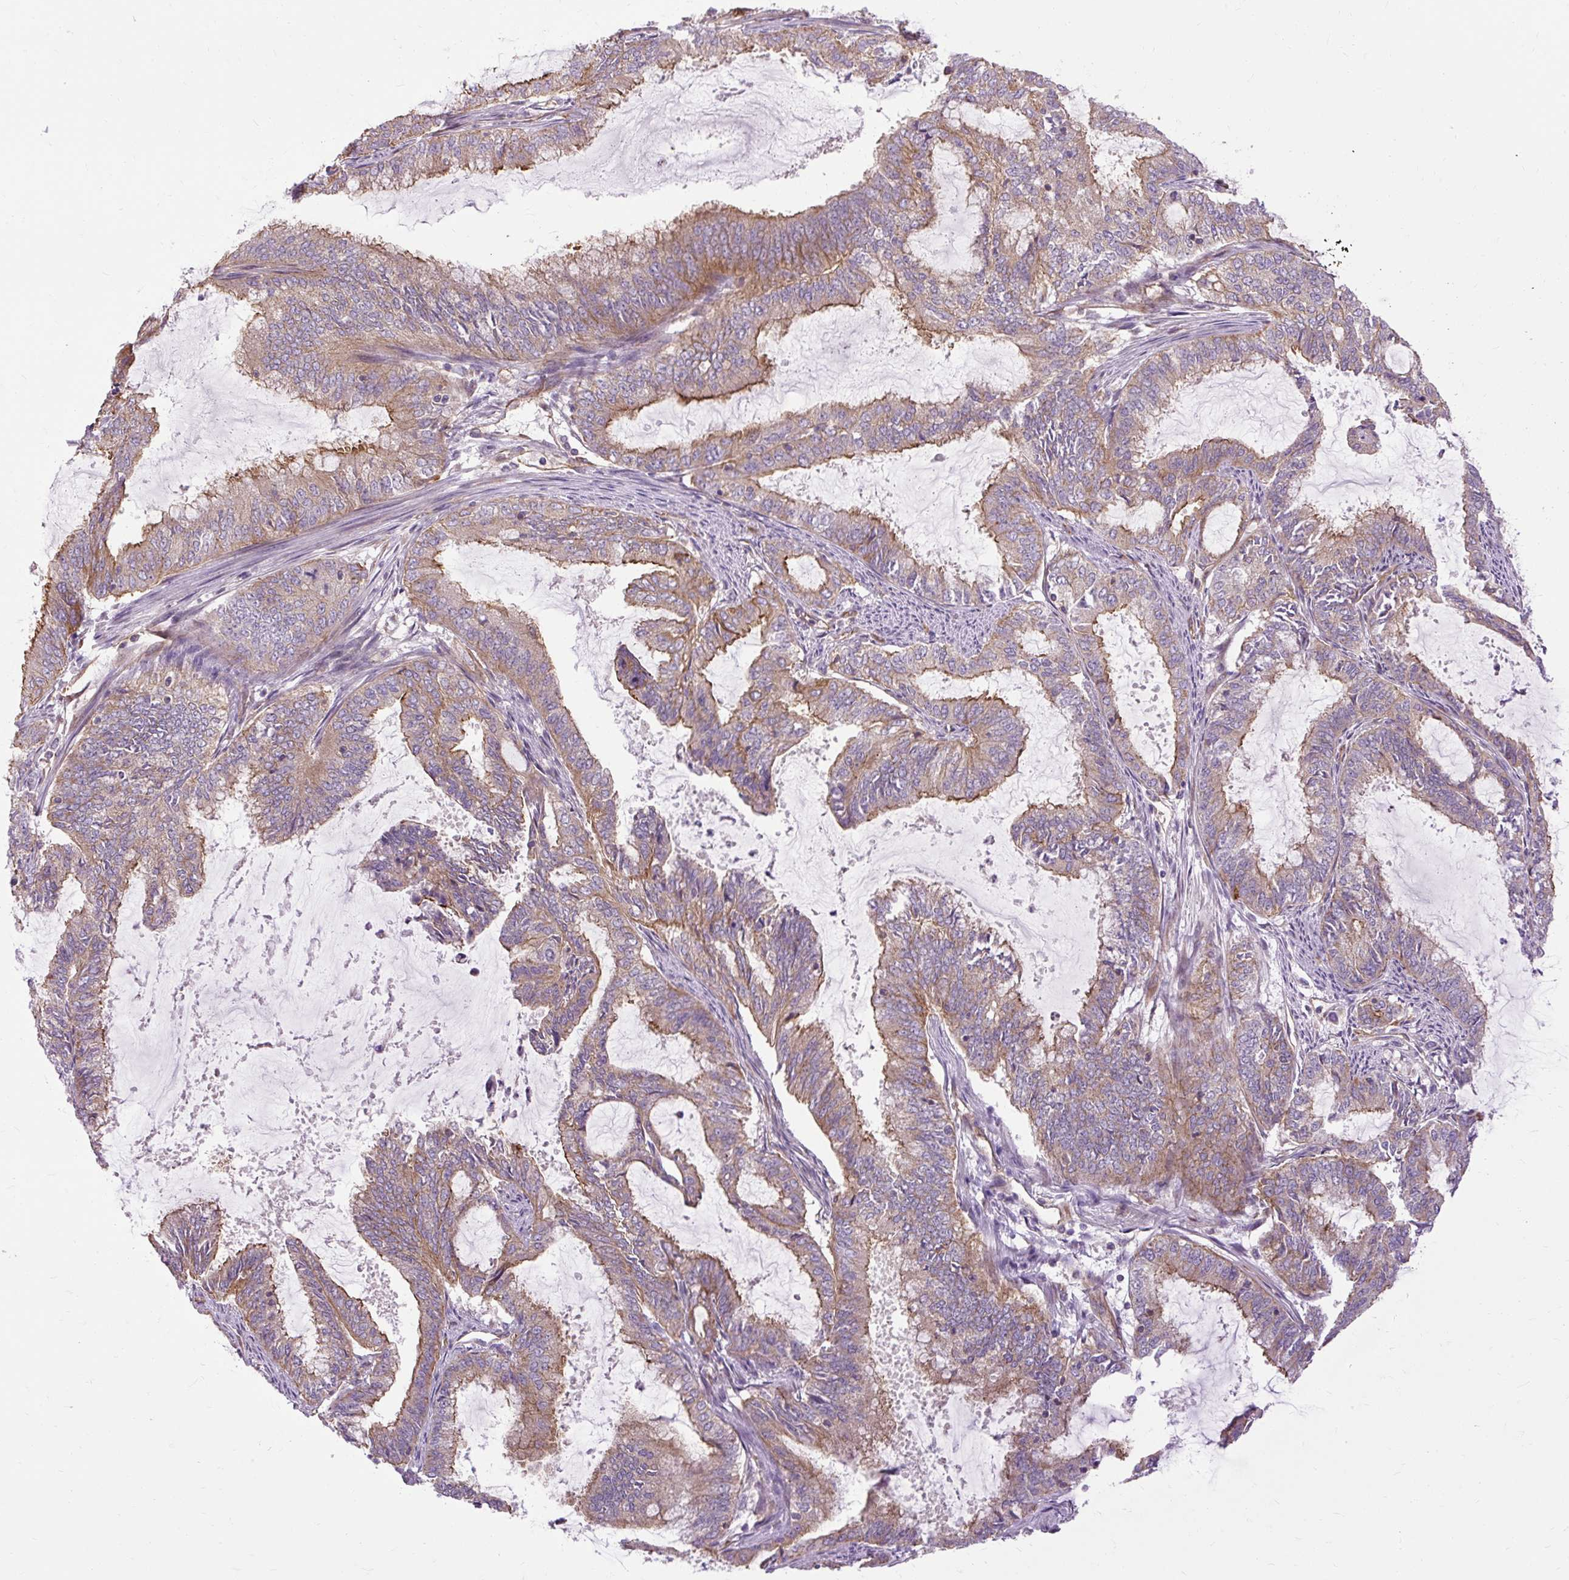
{"staining": {"intensity": "moderate", "quantity": "25%-75%", "location": "cytoplasmic/membranous"}, "tissue": "endometrial cancer", "cell_type": "Tumor cells", "image_type": "cancer", "snomed": [{"axis": "morphology", "description": "Adenocarcinoma, NOS"}, {"axis": "topography", "description": "Endometrium"}], "caption": "The micrograph exhibits immunohistochemical staining of endometrial adenocarcinoma. There is moderate cytoplasmic/membranous staining is present in about 25%-75% of tumor cells.", "gene": "CCDC93", "patient": {"sex": "female", "age": 51}}